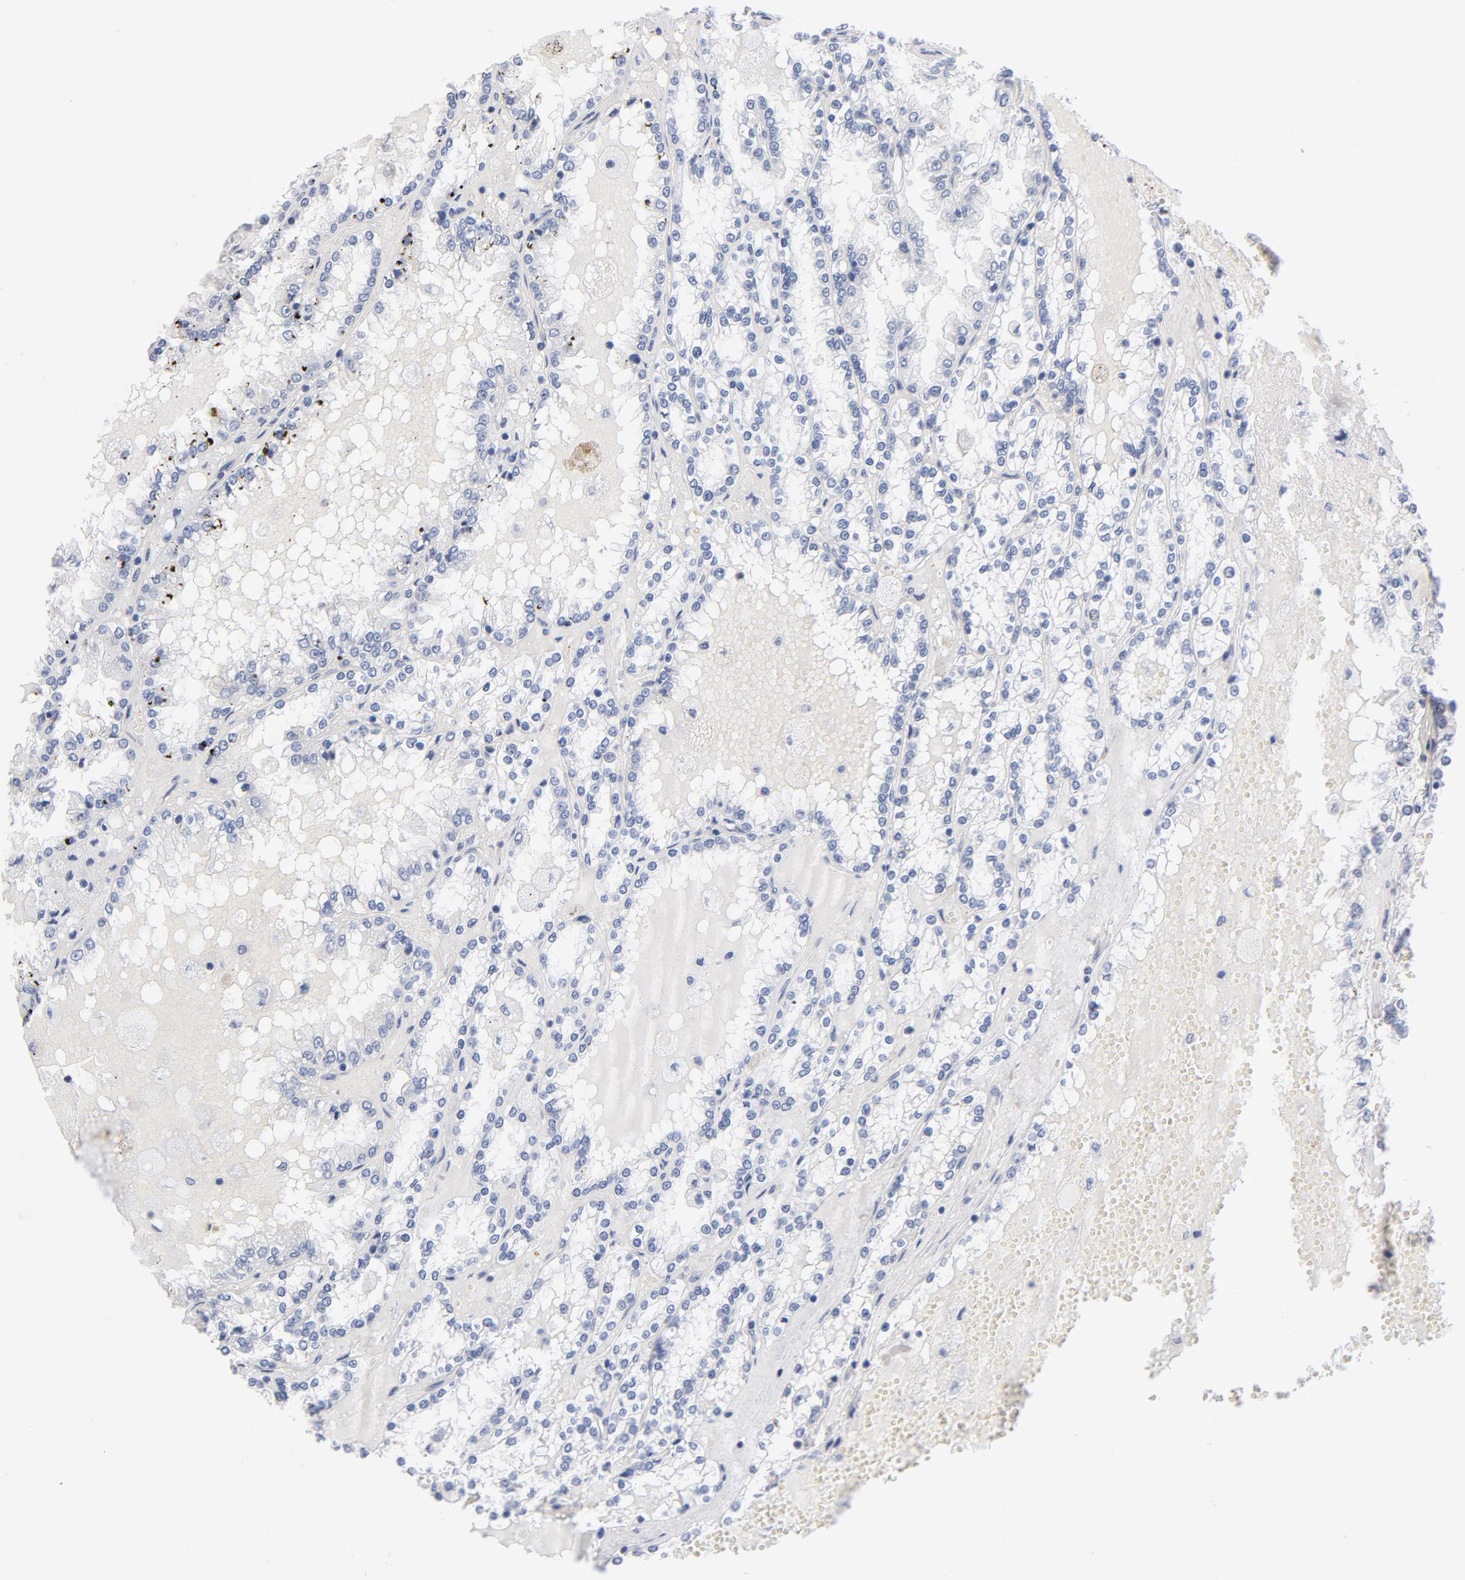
{"staining": {"intensity": "negative", "quantity": "none", "location": "none"}, "tissue": "renal cancer", "cell_type": "Tumor cells", "image_type": "cancer", "snomed": [{"axis": "morphology", "description": "Adenocarcinoma, NOS"}, {"axis": "topography", "description": "Kidney"}], "caption": "DAB (3,3'-diaminobenzidine) immunohistochemical staining of renal cancer (adenocarcinoma) demonstrates no significant staining in tumor cells.", "gene": "ASMTL", "patient": {"sex": "female", "age": 56}}